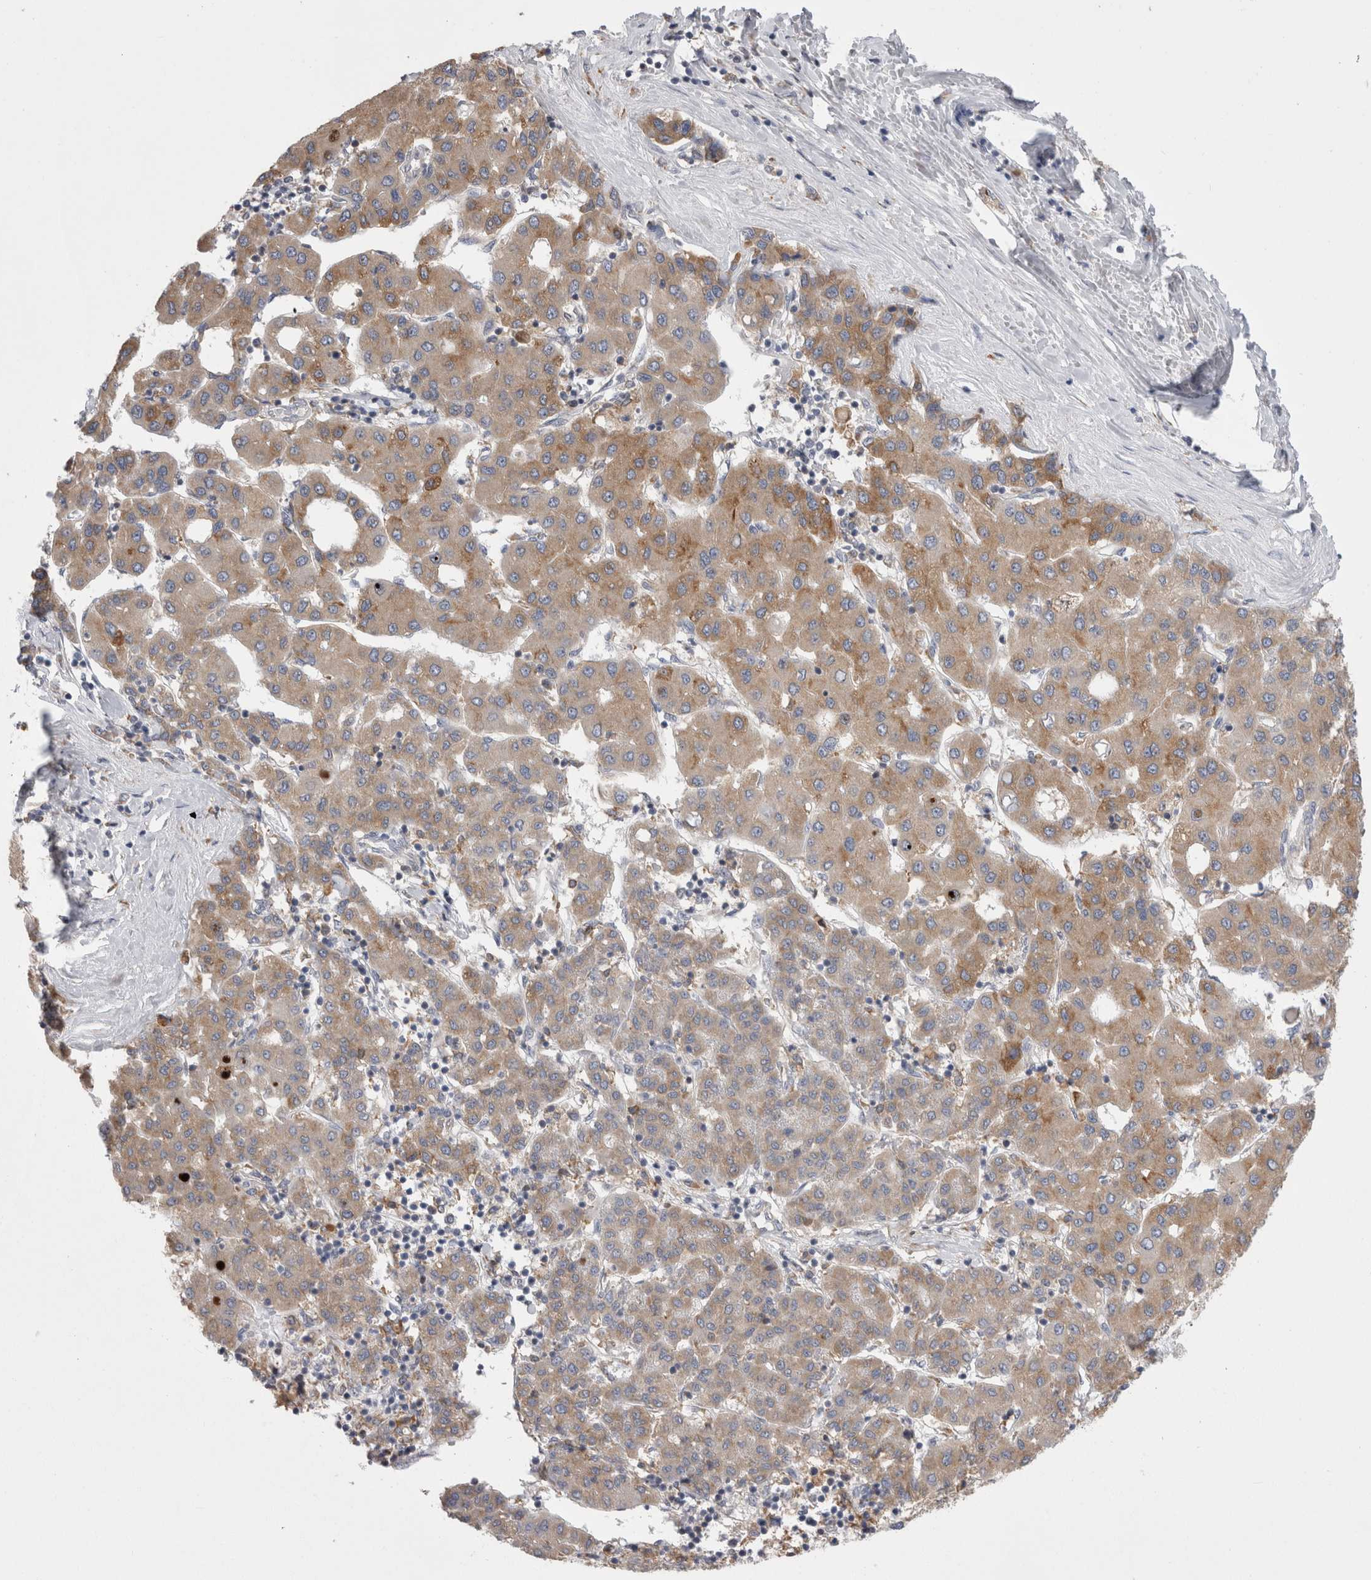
{"staining": {"intensity": "moderate", "quantity": "25%-75%", "location": "cytoplasmic/membranous"}, "tissue": "liver cancer", "cell_type": "Tumor cells", "image_type": "cancer", "snomed": [{"axis": "morphology", "description": "Carcinoma, Hepatocellular, NOS"}, {"axis": "topography", "description": "Liver"}], "caption": "Immunohistochemistry photomicrograph of hepatocellular carcinoma (liver) stained for a protein (brown), which exhibits medium levels of moderate cytoplasmic/membranous positivity in about 25%-75% of tumor cells.", "gene": "ZNF341", "patient": {"sex": "male", "age": 65}}